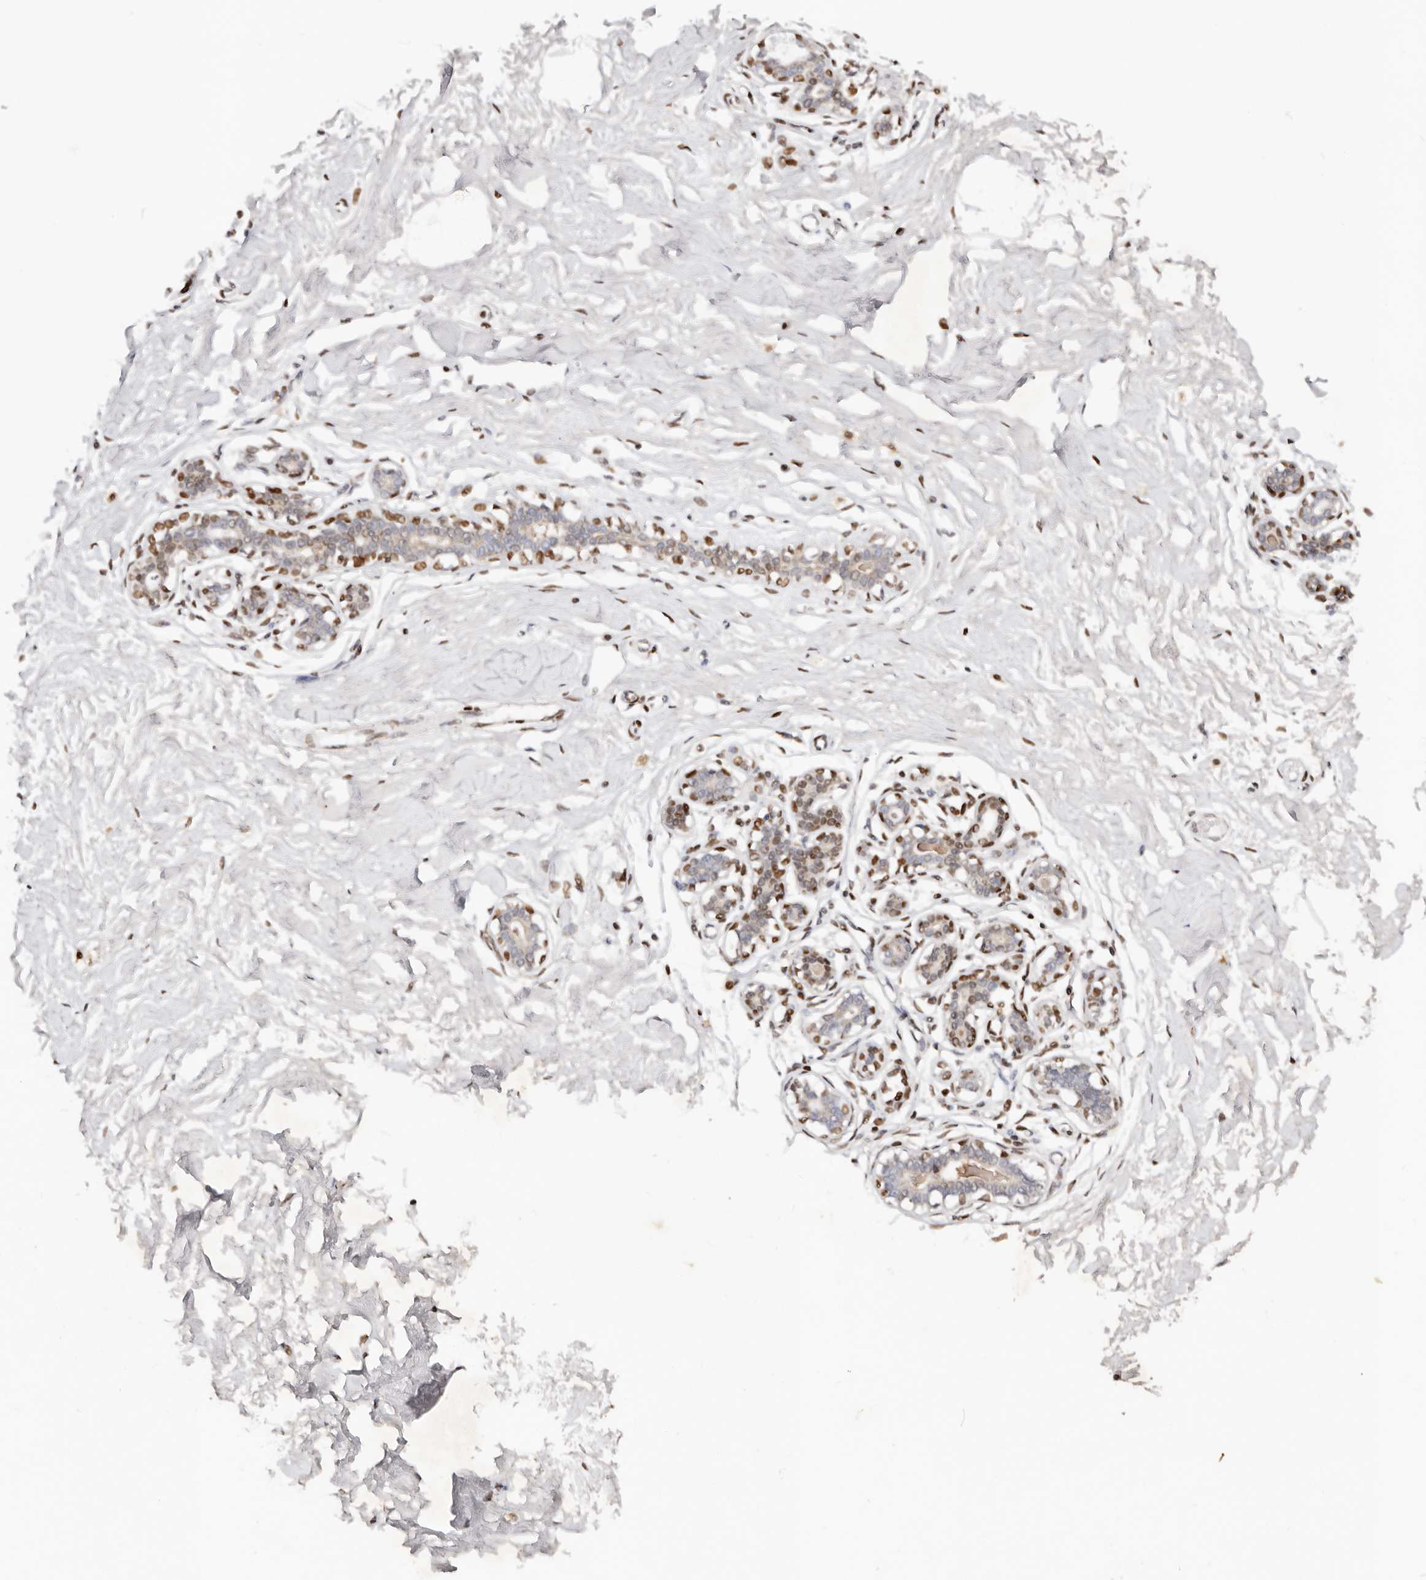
{"staining": {"intensity": "moderate", "quantity": ">75%", "location": "nuclear"}, "tissue": "breast", "cell_type": "Adipocytes", "image_type": "normal", "snomed": [{"axis": "morphology", "description": "Normal tissue, NOS"}, {"axis": "morphology", "description": "Adenoma, NOS"}, {"axis": "topography", "description": "Breast"}], "caption": "DAB (3,3'-diaminobenzidine) immunohistochemical staining of benign breast shows moderate nuclear protein expression in about >75% of adipocytes. The protein of interest is stained brown, and the nuclei are stained in blue (DAB IHC with brightfield microscopy, high magnification).", "gene": "IQGAP3", "patient": {"sex": "female", "age": 23}}